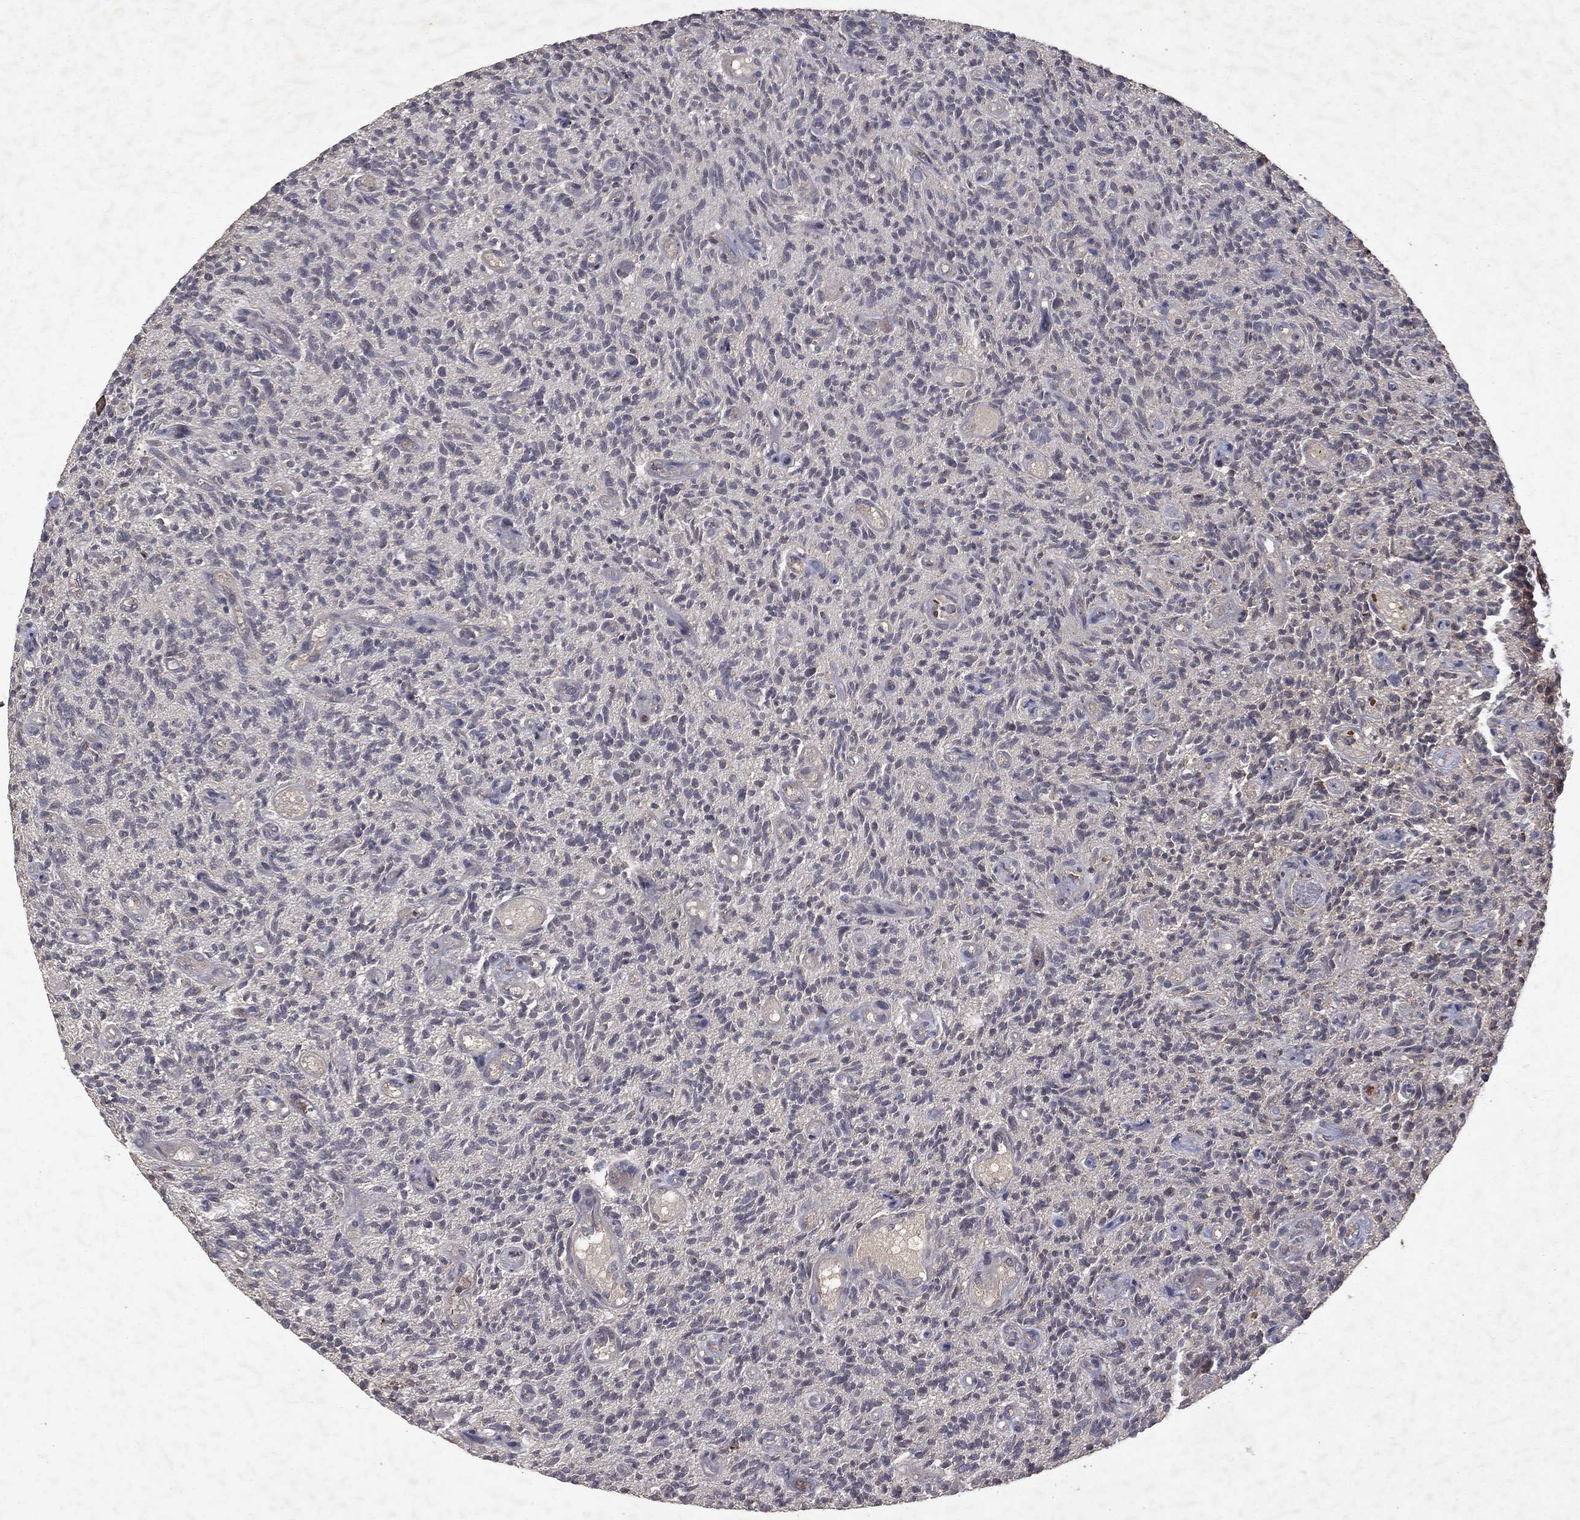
{"staining": {"intensity": "moderate", "quantity": "25%-75%", "location": "cytoplasmic/membranous"}, "tissue": "glioma", "cell_type": "Tumor cells", "image_type": "cancer", "snomed": [{"axis": "morphology", "description": "Glioma, malignant, High grade"}, {"axis": "topography", "description": "Brain"}], "caption": "This is an image of immunohistochemistry staining of glioma, which shows moderate positivity in the cytoplasmic/membranous of tumor cells.", "gene": "PYROXD2", "patient": {"sex": "male", "age": 64}}